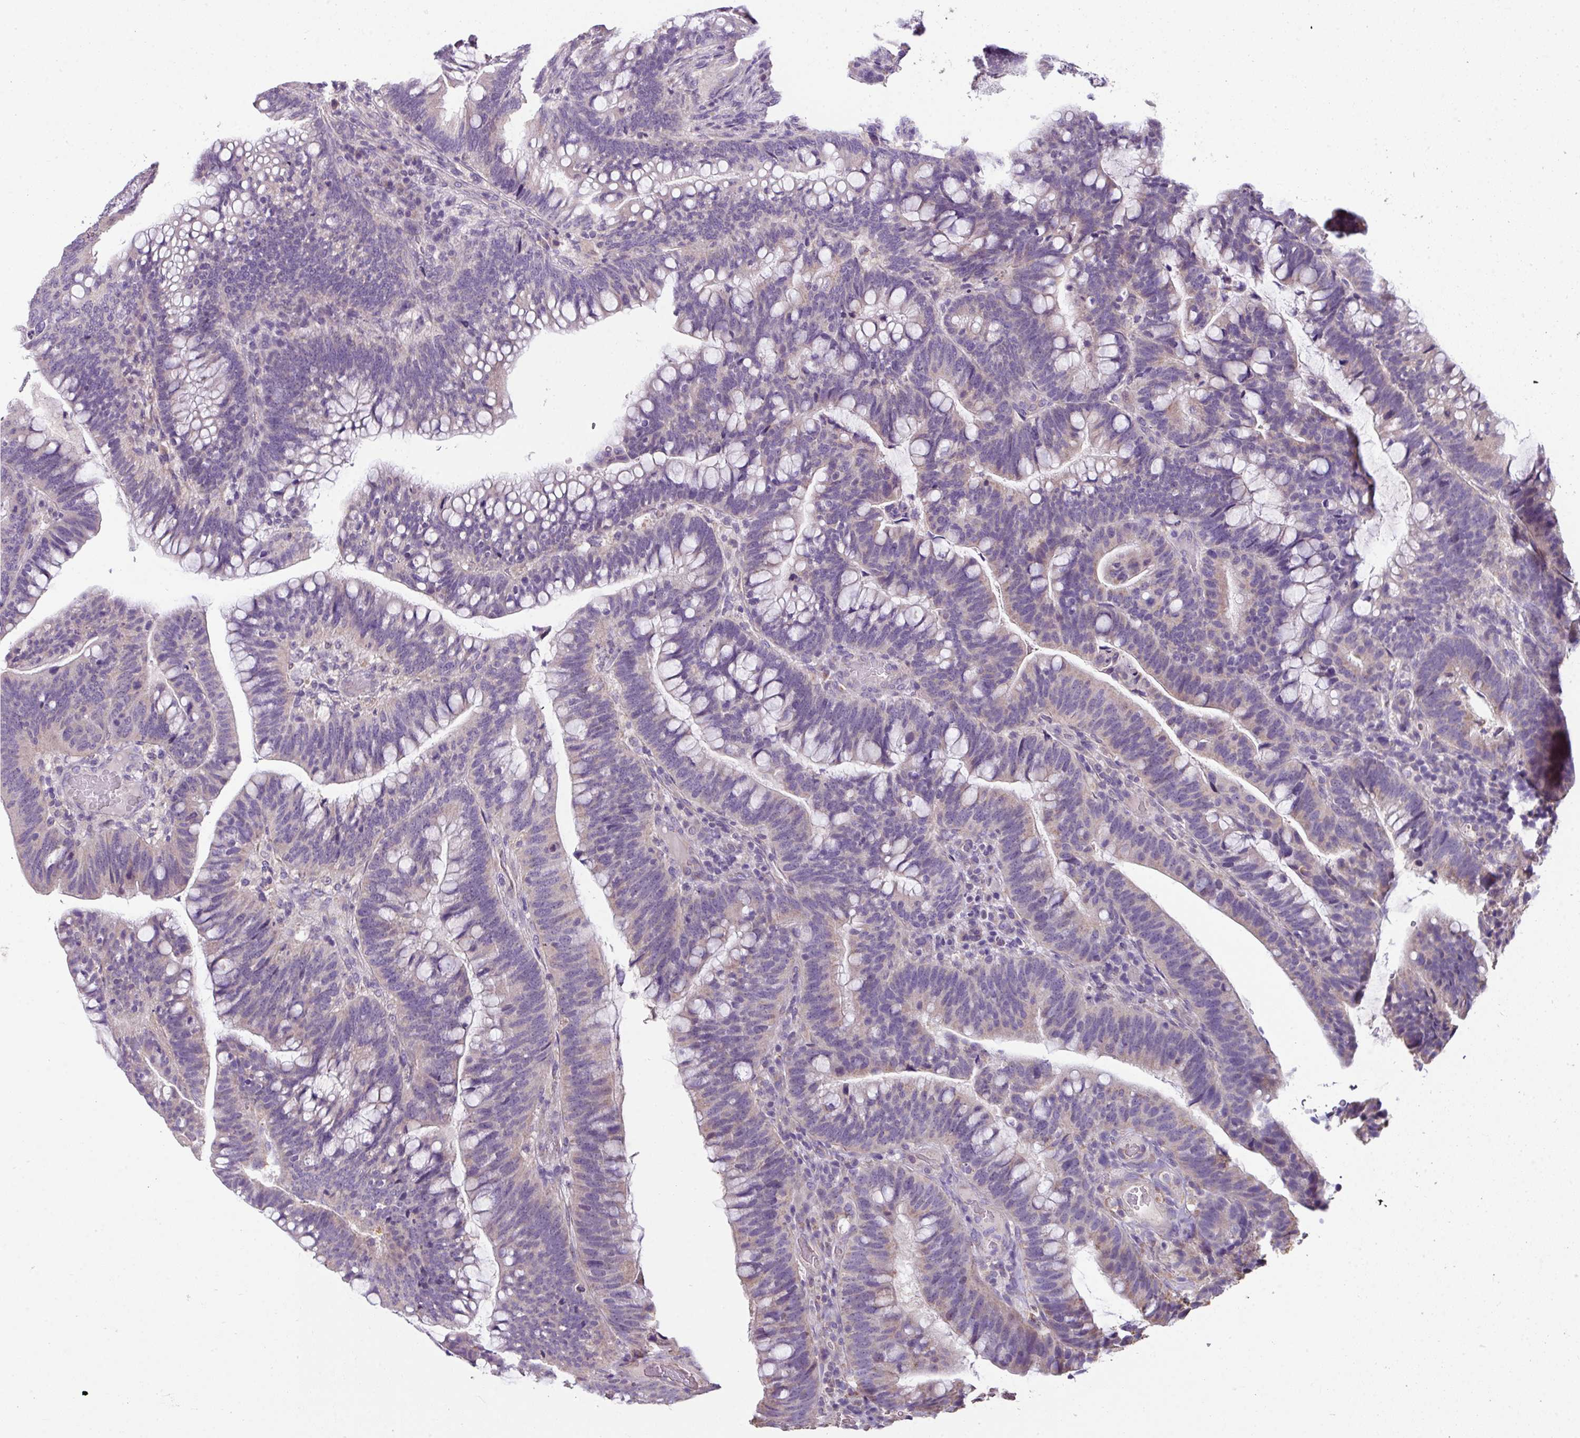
{"staining": {"intensity": "negative", "quantity": "none", "location": "none"}, "tissue": "colorectal cancer", "cell_type": "Tumor cells", "image_type": "cancer", "snomed": [{"axis": "morphology", "description": "Adenocarcinoma, NOS"}, {"axis": "topography", "description": "Colon"}], "caption": "Tumor cells are negative for brown protein staining in colorectal cancer (adenocarcinoma).", "gene": "PALS2", "patient": {"sex": "female", "age": 66}}